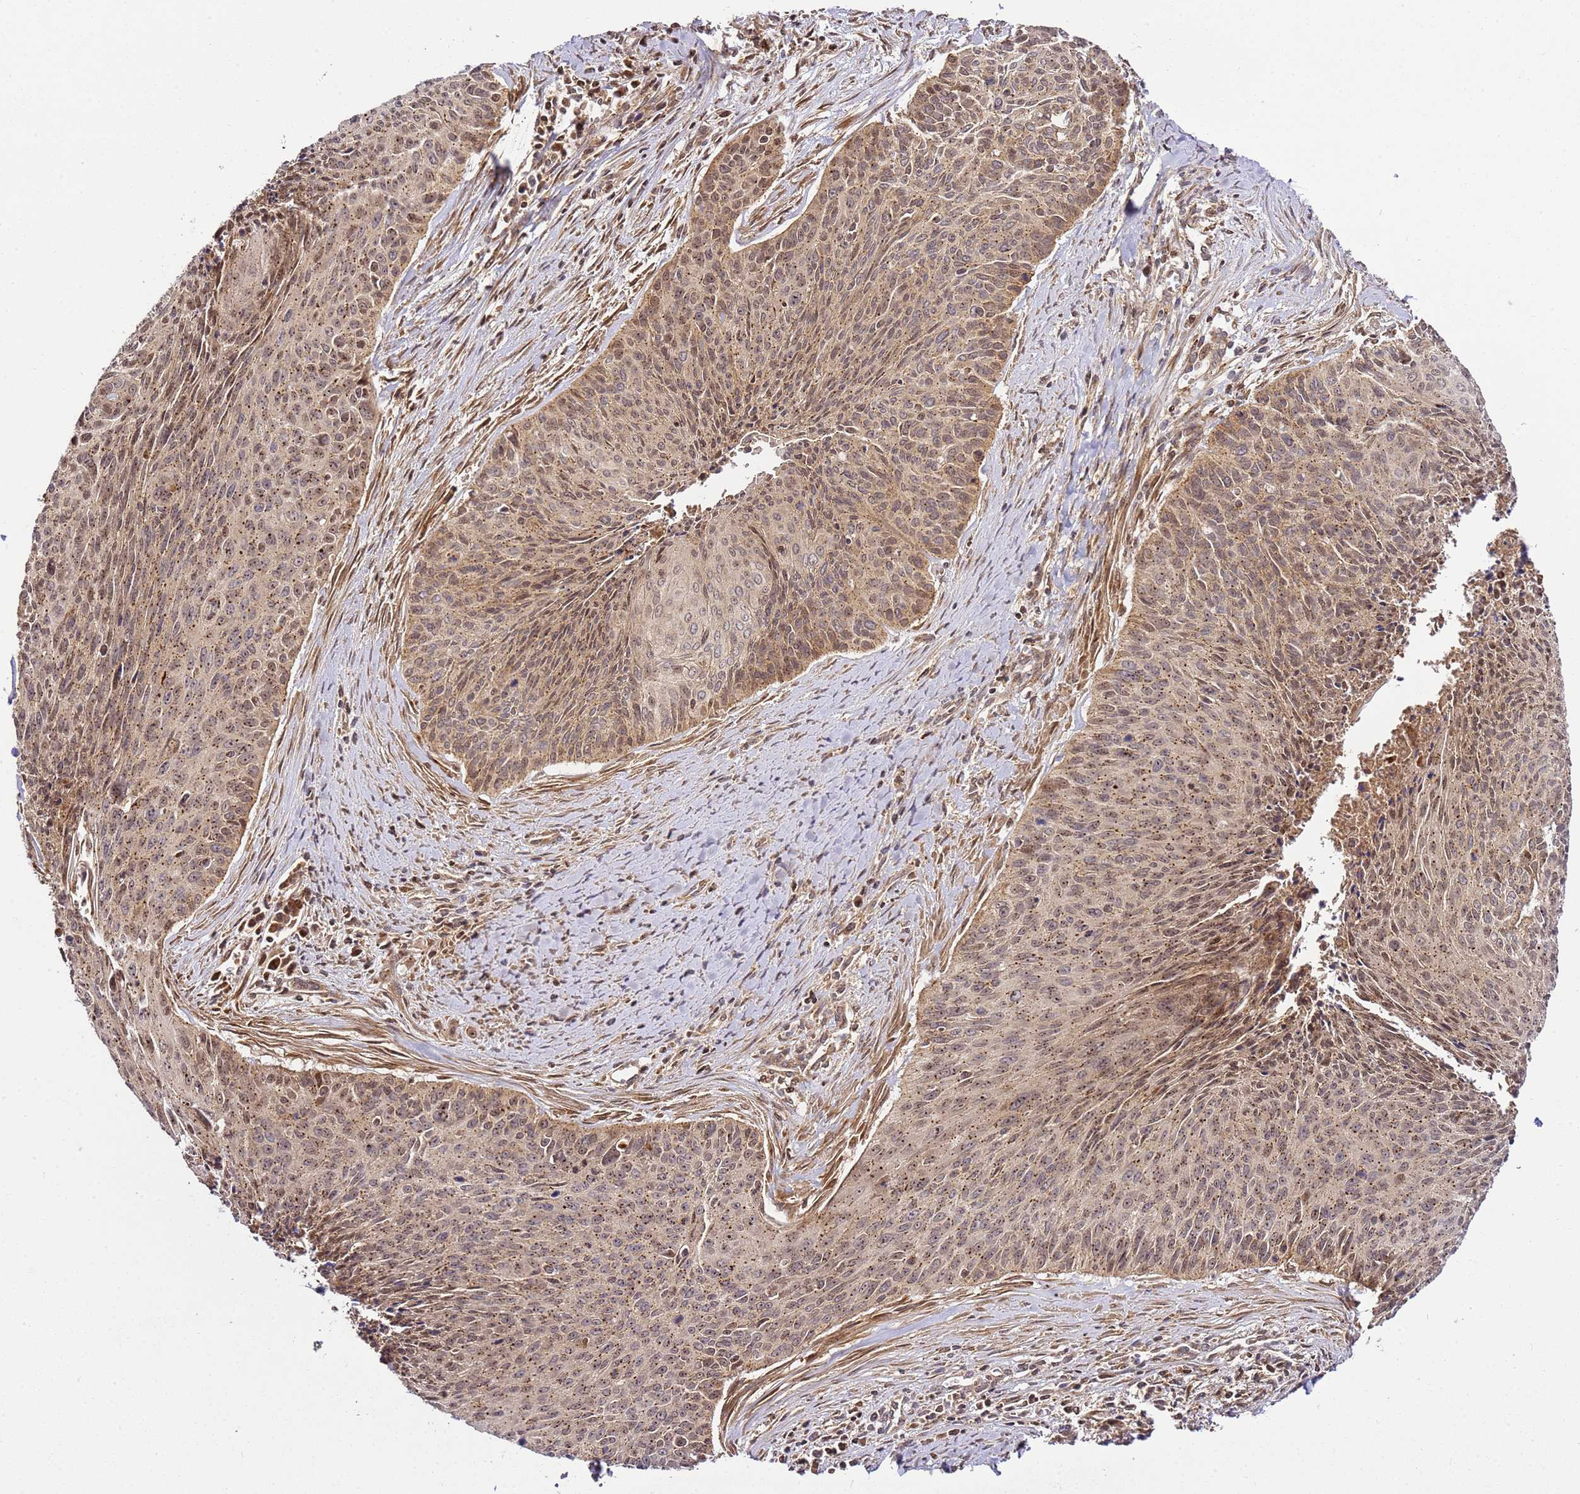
{"staining": {"intensity": "moderate", "quantity": ">75%", "location": "cytoplasmic/membranous,nuclear"}, "tissue": "cervical cancer", "cell_type": "Tumor cells", "image_type": "cancer", "snomed": [{"axis": "morphology", "description": "Squamous cell carcinoma, NOS"}, {"axis": "topography", "description": "Cervix"}], "caption": "This is an image of IHC staining of cervical cancer (squamous cell carcinoma), which shows moderate expression in the cytoplasmic/membranous and nuclear of tumor cells.", "gene": "RASA3", "patient": {"sex": "female", "age": 55}}